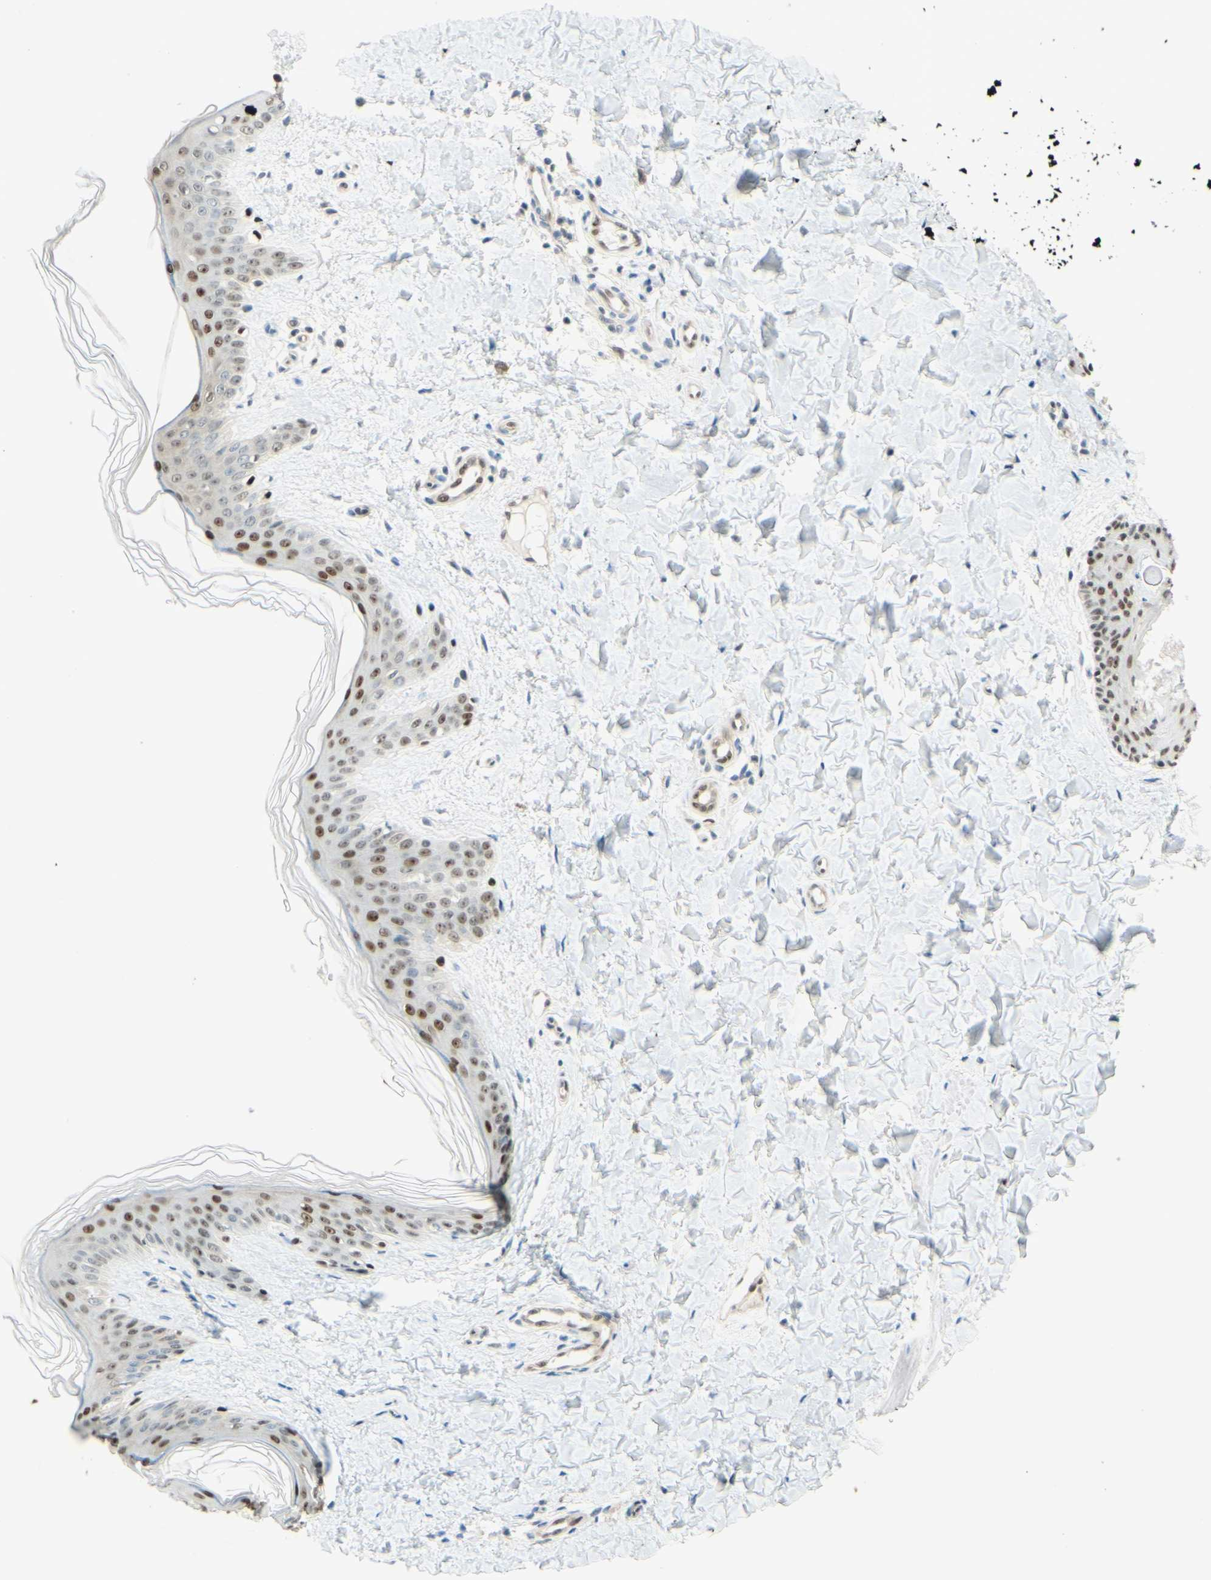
{"staining": {"intensity": "negative", "quantity": "none", "location": "none"}, "tissue": "skin", "cell_type": "Fibroblasts", "image_type": "normal", "snomed": [{"axis": "morphology", "description": "Normal tissue, NOS"}, {"axis": "topography", "description": "Skin"}], "caption": "Photomicrograph shows no protein staining in fibroblasts of unremarkable skin.", "gene": "POLB", "patient": {"sex": "female", "age": 41}}